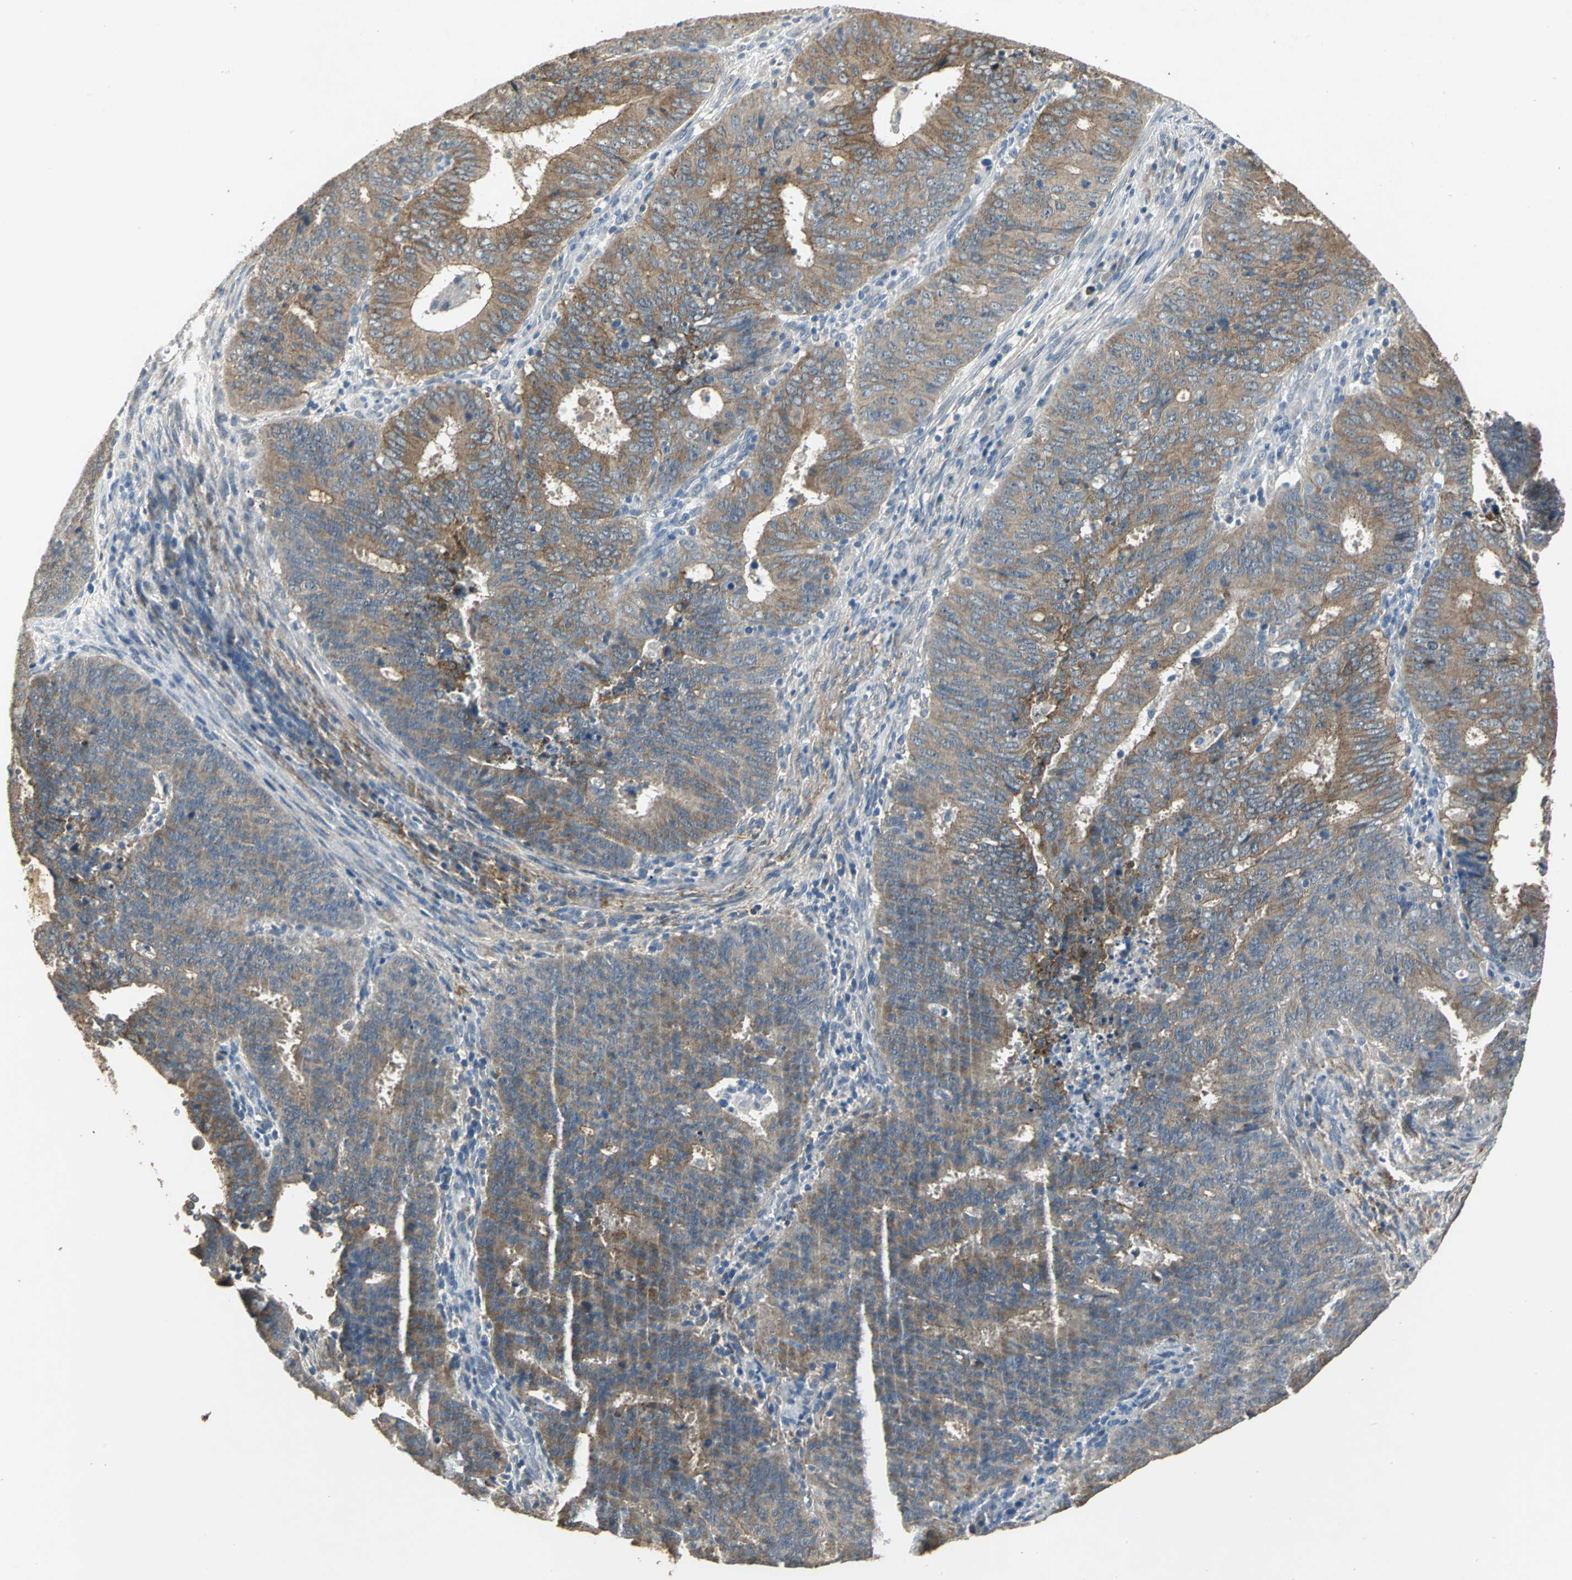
{"staining": {"intensity": "moderate", "quantity": ">75%", "location": "cytoplasmic/membranous"}, "tissue": "cervical cancer", "cell_type": "Tumor cells", "image_type": "cancer", "snomed": [{"axis": "morphology", "description": "Adenocarcinoma, NOS"}, {"axis": "topography", "description": "Cervix"}], "caption": "Human adenocarcinoma (cervical) stained for a protein (brown) shows moderate cytoplasmic/membranous positive positivity in approximately >75% of tumor cells.", "gene": "OCLN", "patient": {"sex": "female", "age": 44}}